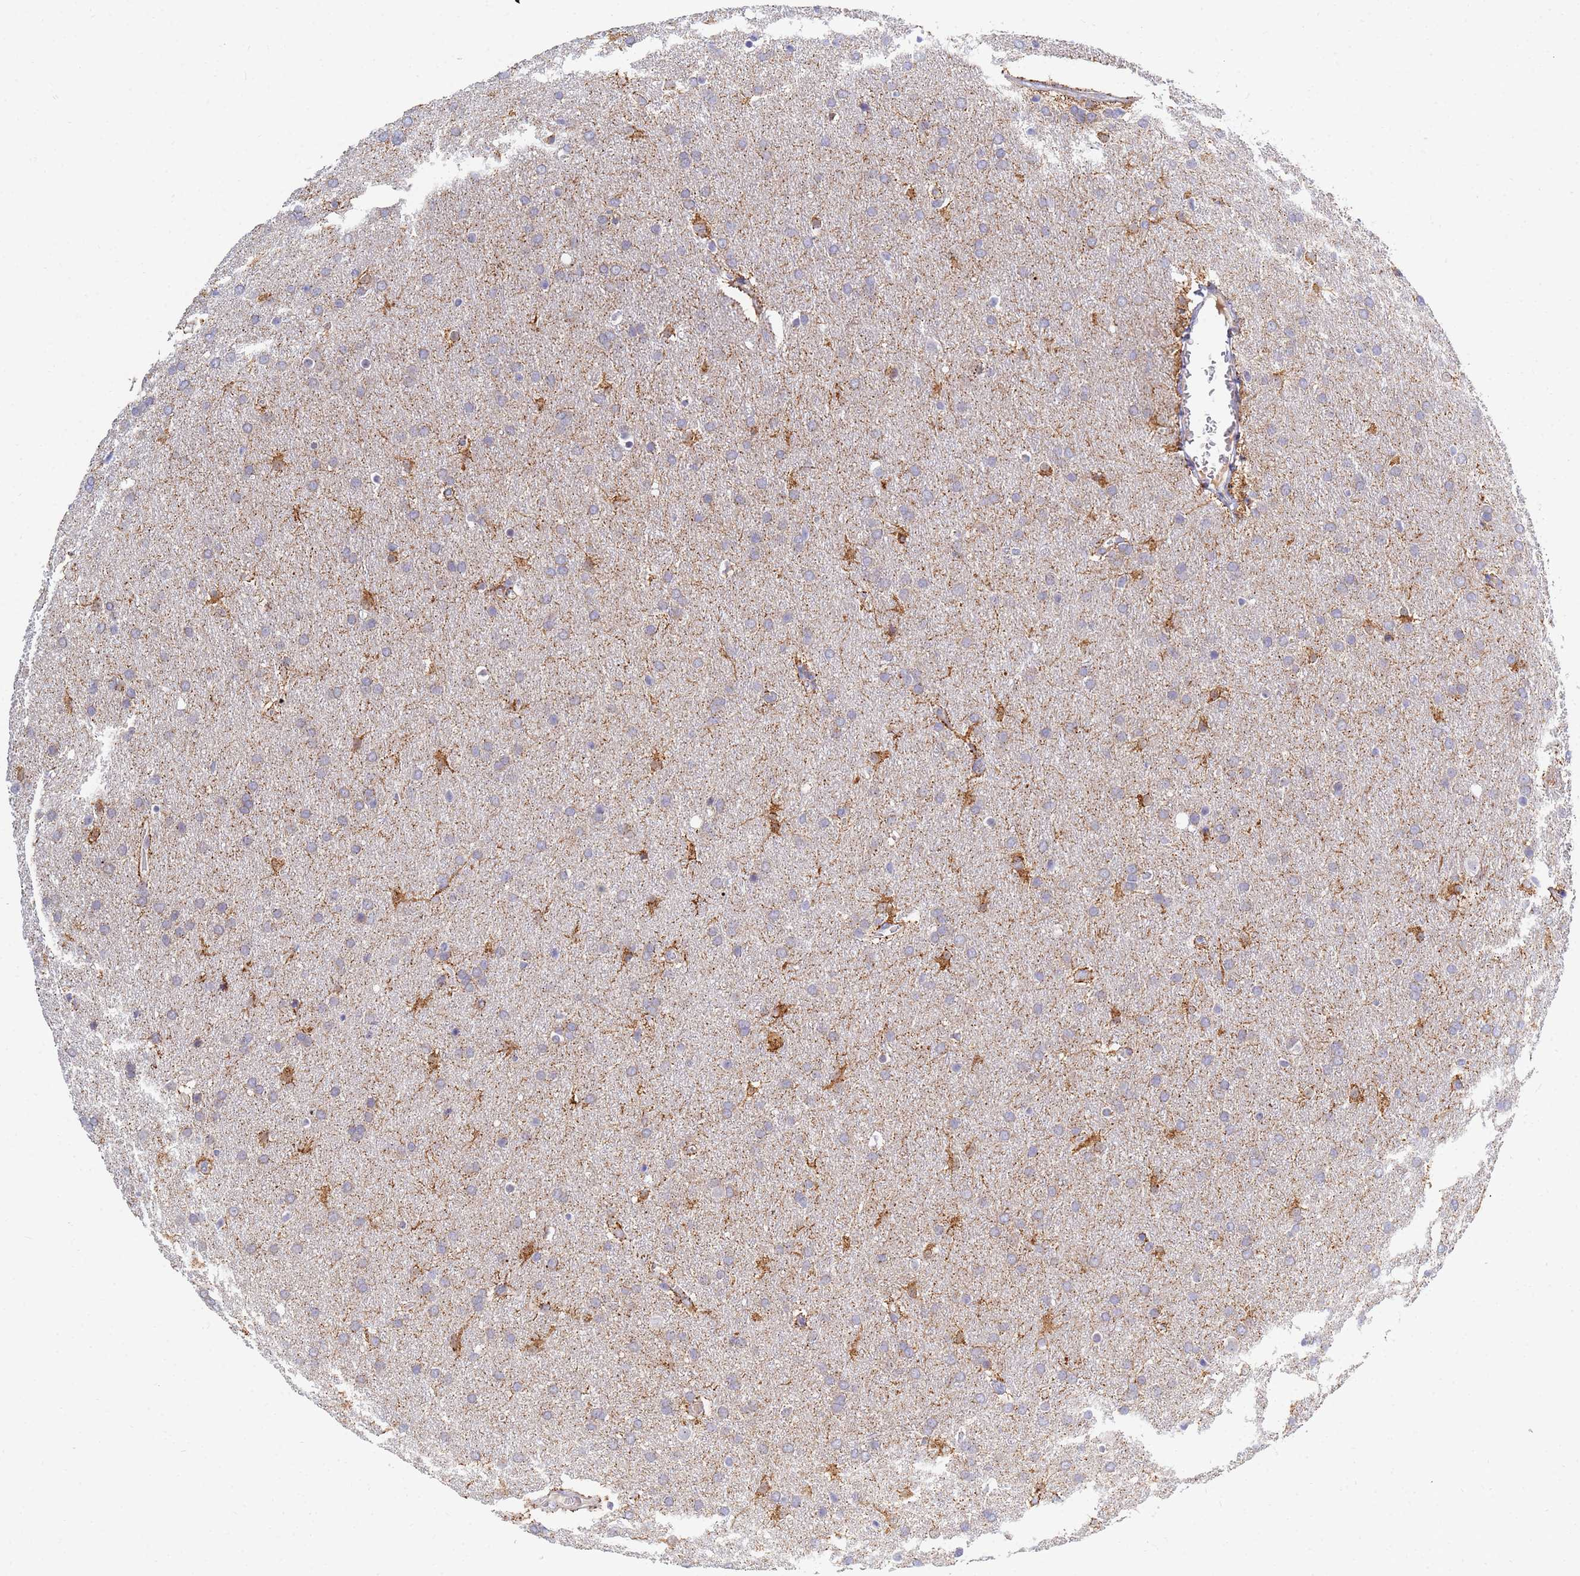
{"staining": {"intensity": "weak", "quantity": ">75%", "location": "cytoplasmic/membranous"}, "tissue": "glioma", "cell_type": "Tumor cells", "image_type": "cancer", "snomed": [{"axis": "morphology", "description": "Glioma, malignant, Low grade"}, {"axis": "topography", "description": "Brain"}], "caption": "Brown immunohistochemical staining in human glioma displays weak cytoplasmic/membranous expression in about >75% of tumor cells.", "gene": "SDR39U1", "patient": {"sex": "female", "age": 32}}